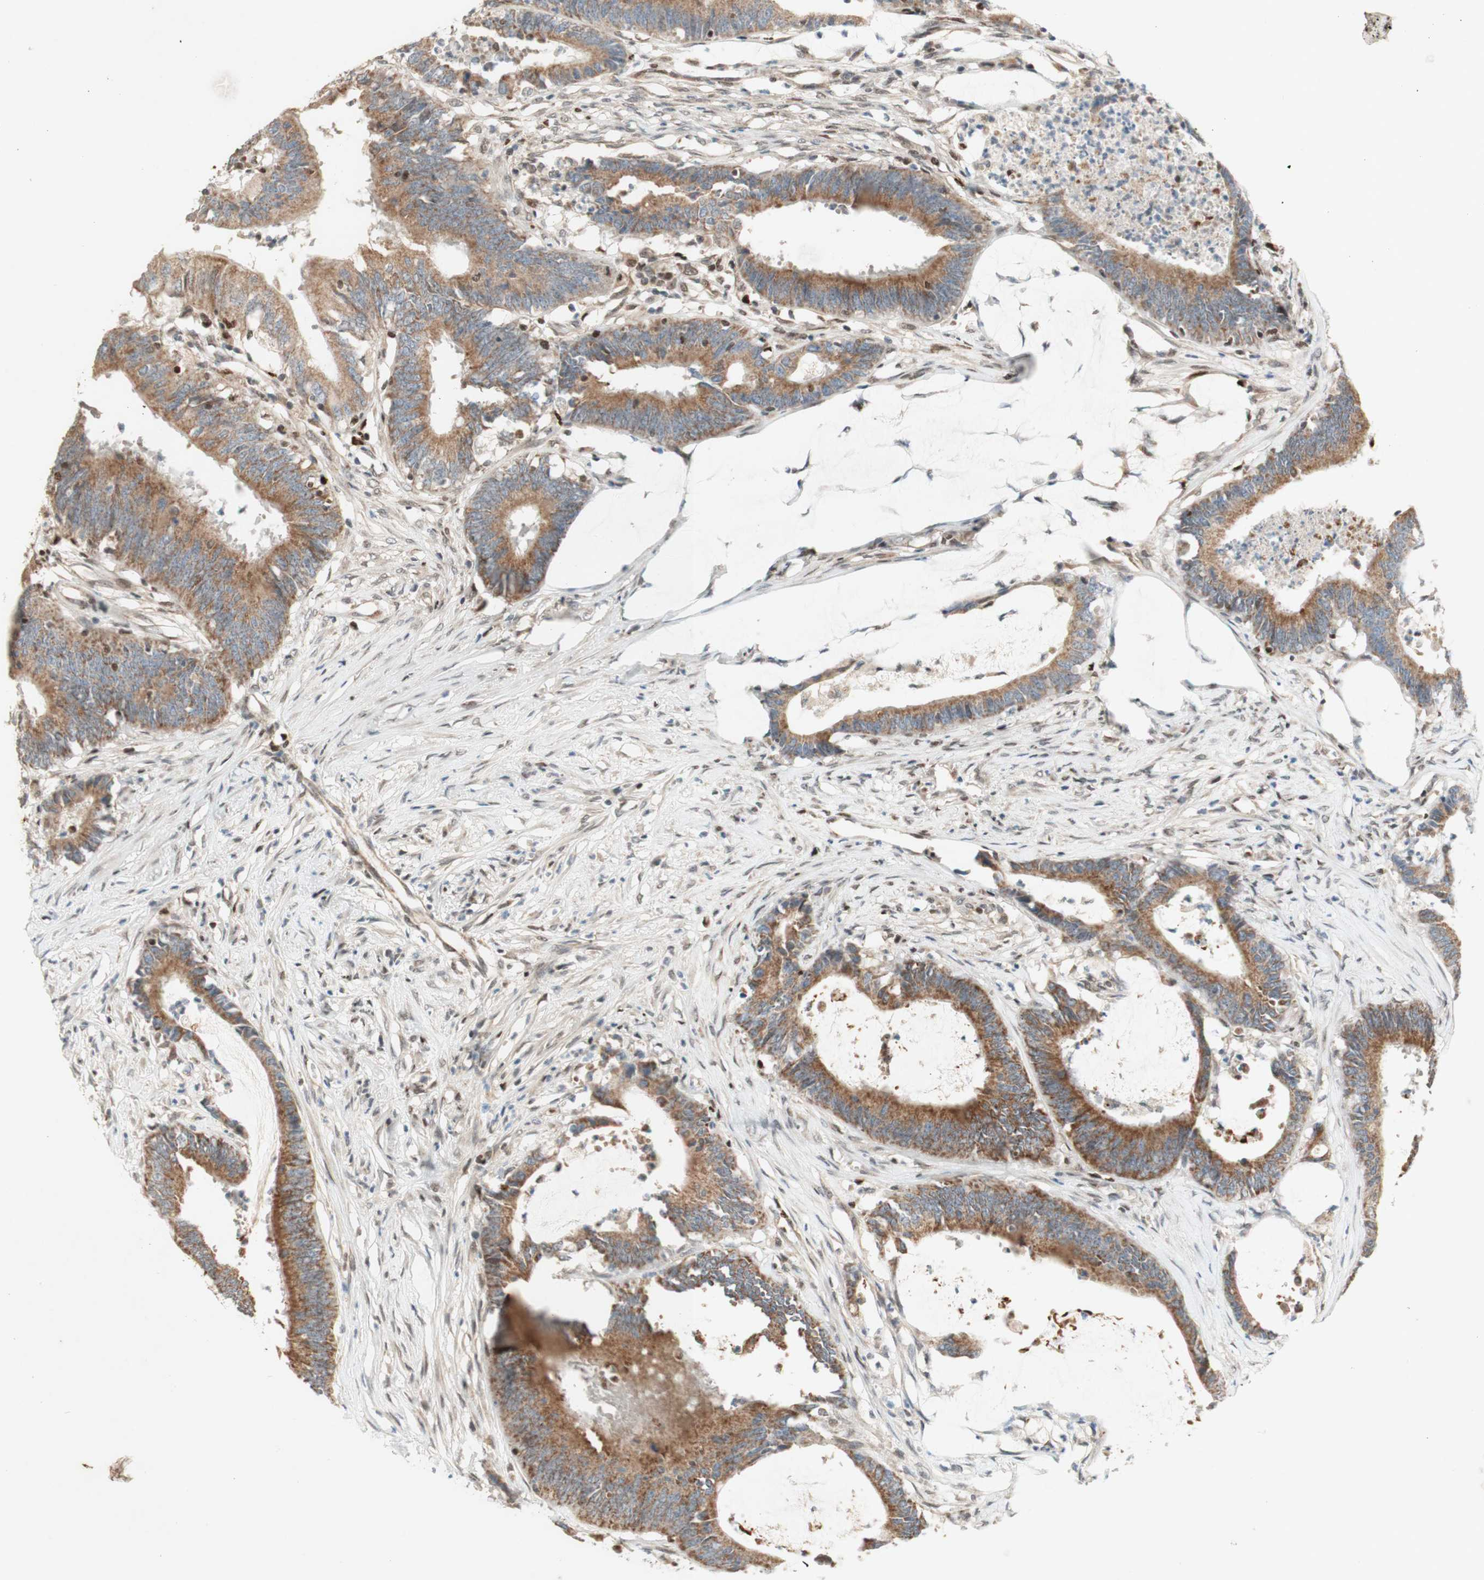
{"staining": {"intensity": "moderate", "quantity": ">75%", "location": "cytoplasmic/membranous"}, "tissue": "colorectal cancer", "cell_type": "Tumor cells", "image_type": "cancer", "snomed": [{"axis": "morphology", "description": "Adenocarcinoma, NOS"}, {"axis": "topography", "description": "Rectum"}], "caption": "A high-resolution image shows immunohistochemistry (IHC) staining of colorectal cancer, which reveals moderate cytoplasmic/membranous expression in about >75% of tumor cells. The protein of interest is shown in brown color, while the nuclei are stained blue.", "gene": "DNMT3A", "patient": {"sex": "female", "age": 66}}